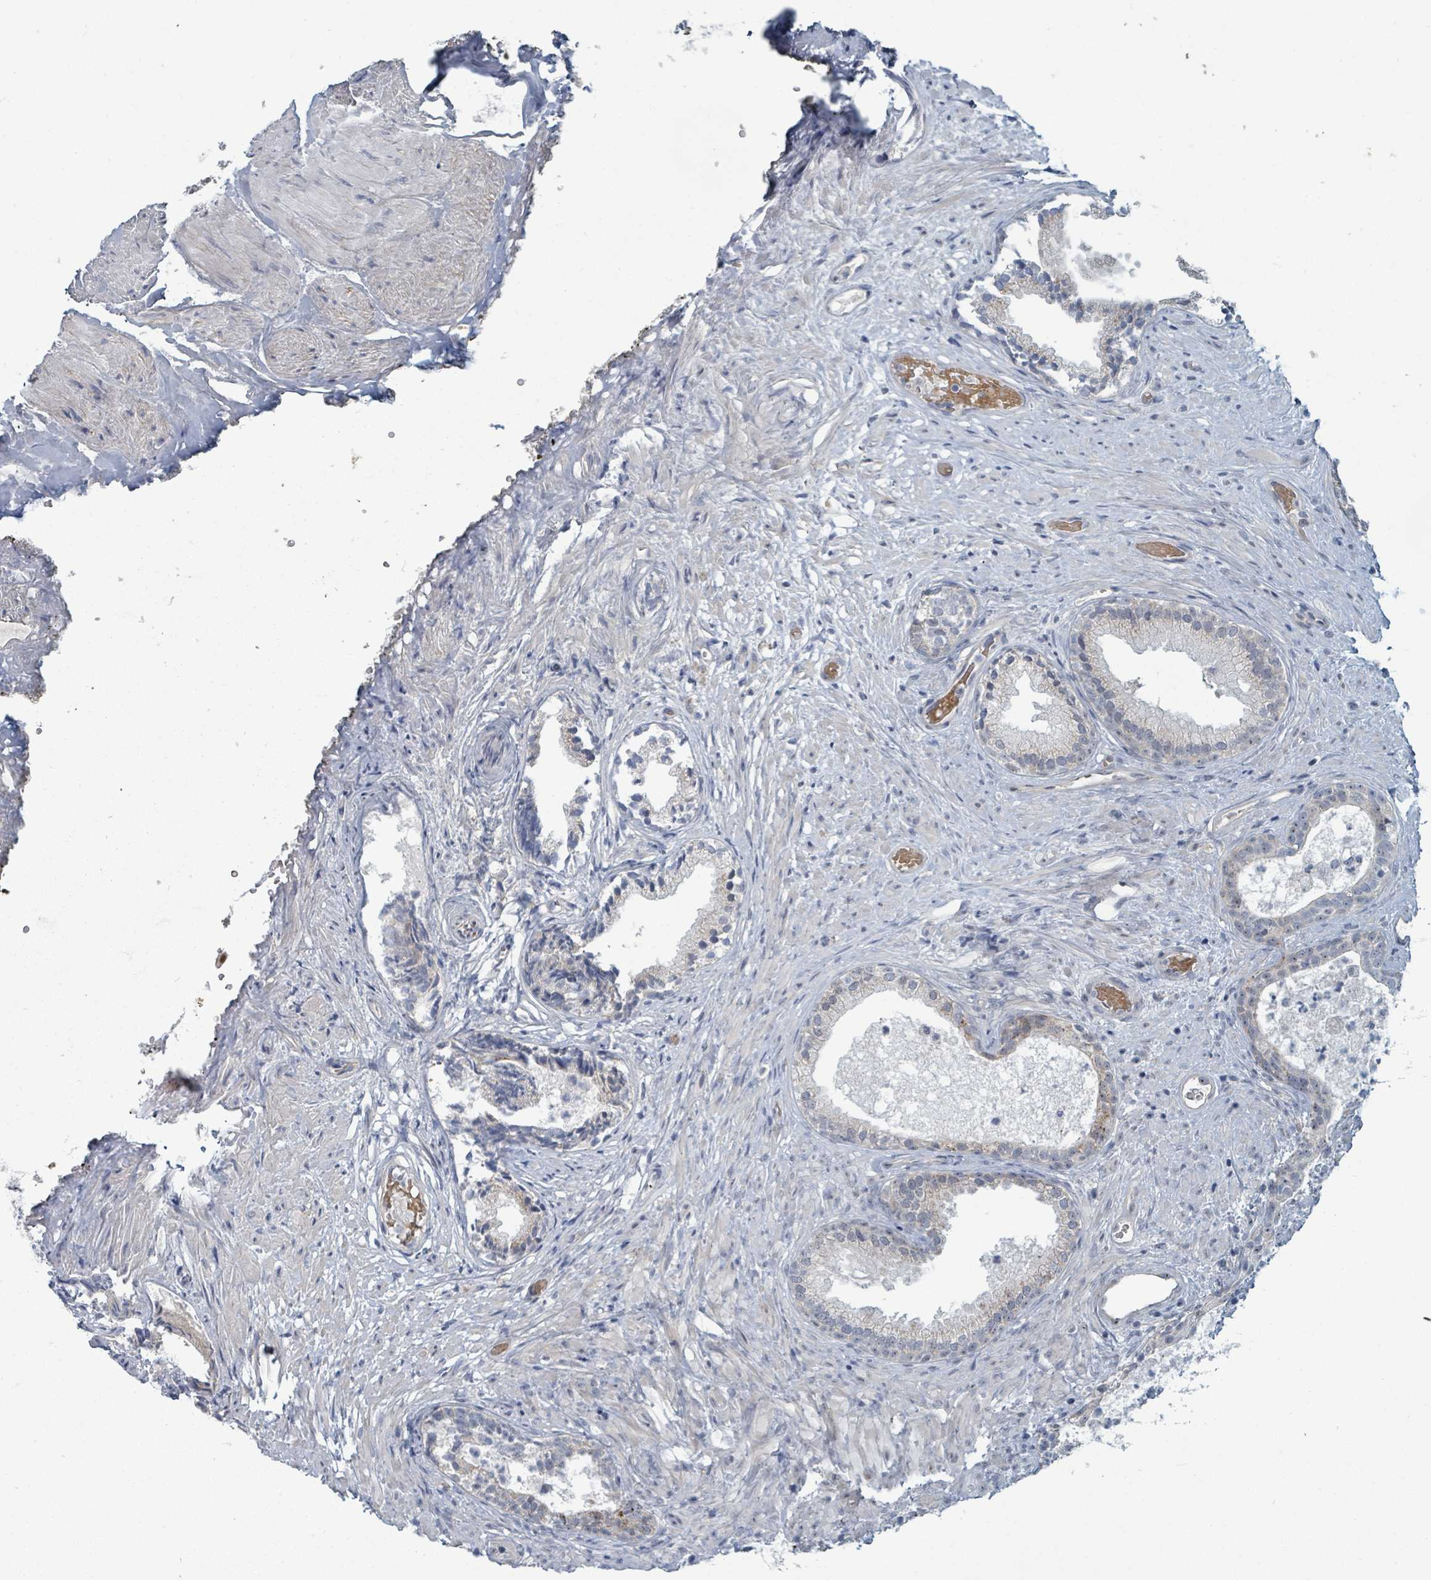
{"staining": {"intensity": "weak", "quantity": "<25%", "location": "cytoplasmic/membranous,nuclear"}, "tissue": "prostate", "cell_type": "Glandular cells", "image_type": "normal", "snomed": [{"axis": "morphology", "description": "Normal tissue, NOS"}, {"axis": "topography", "description": "Prostate"}], "caption": "This is an IHC micrograph of normal prostate. There is no positivity in glandular cells.", "gene": "TRDMT1", "patient": {"sex": "male", "age": 76}}